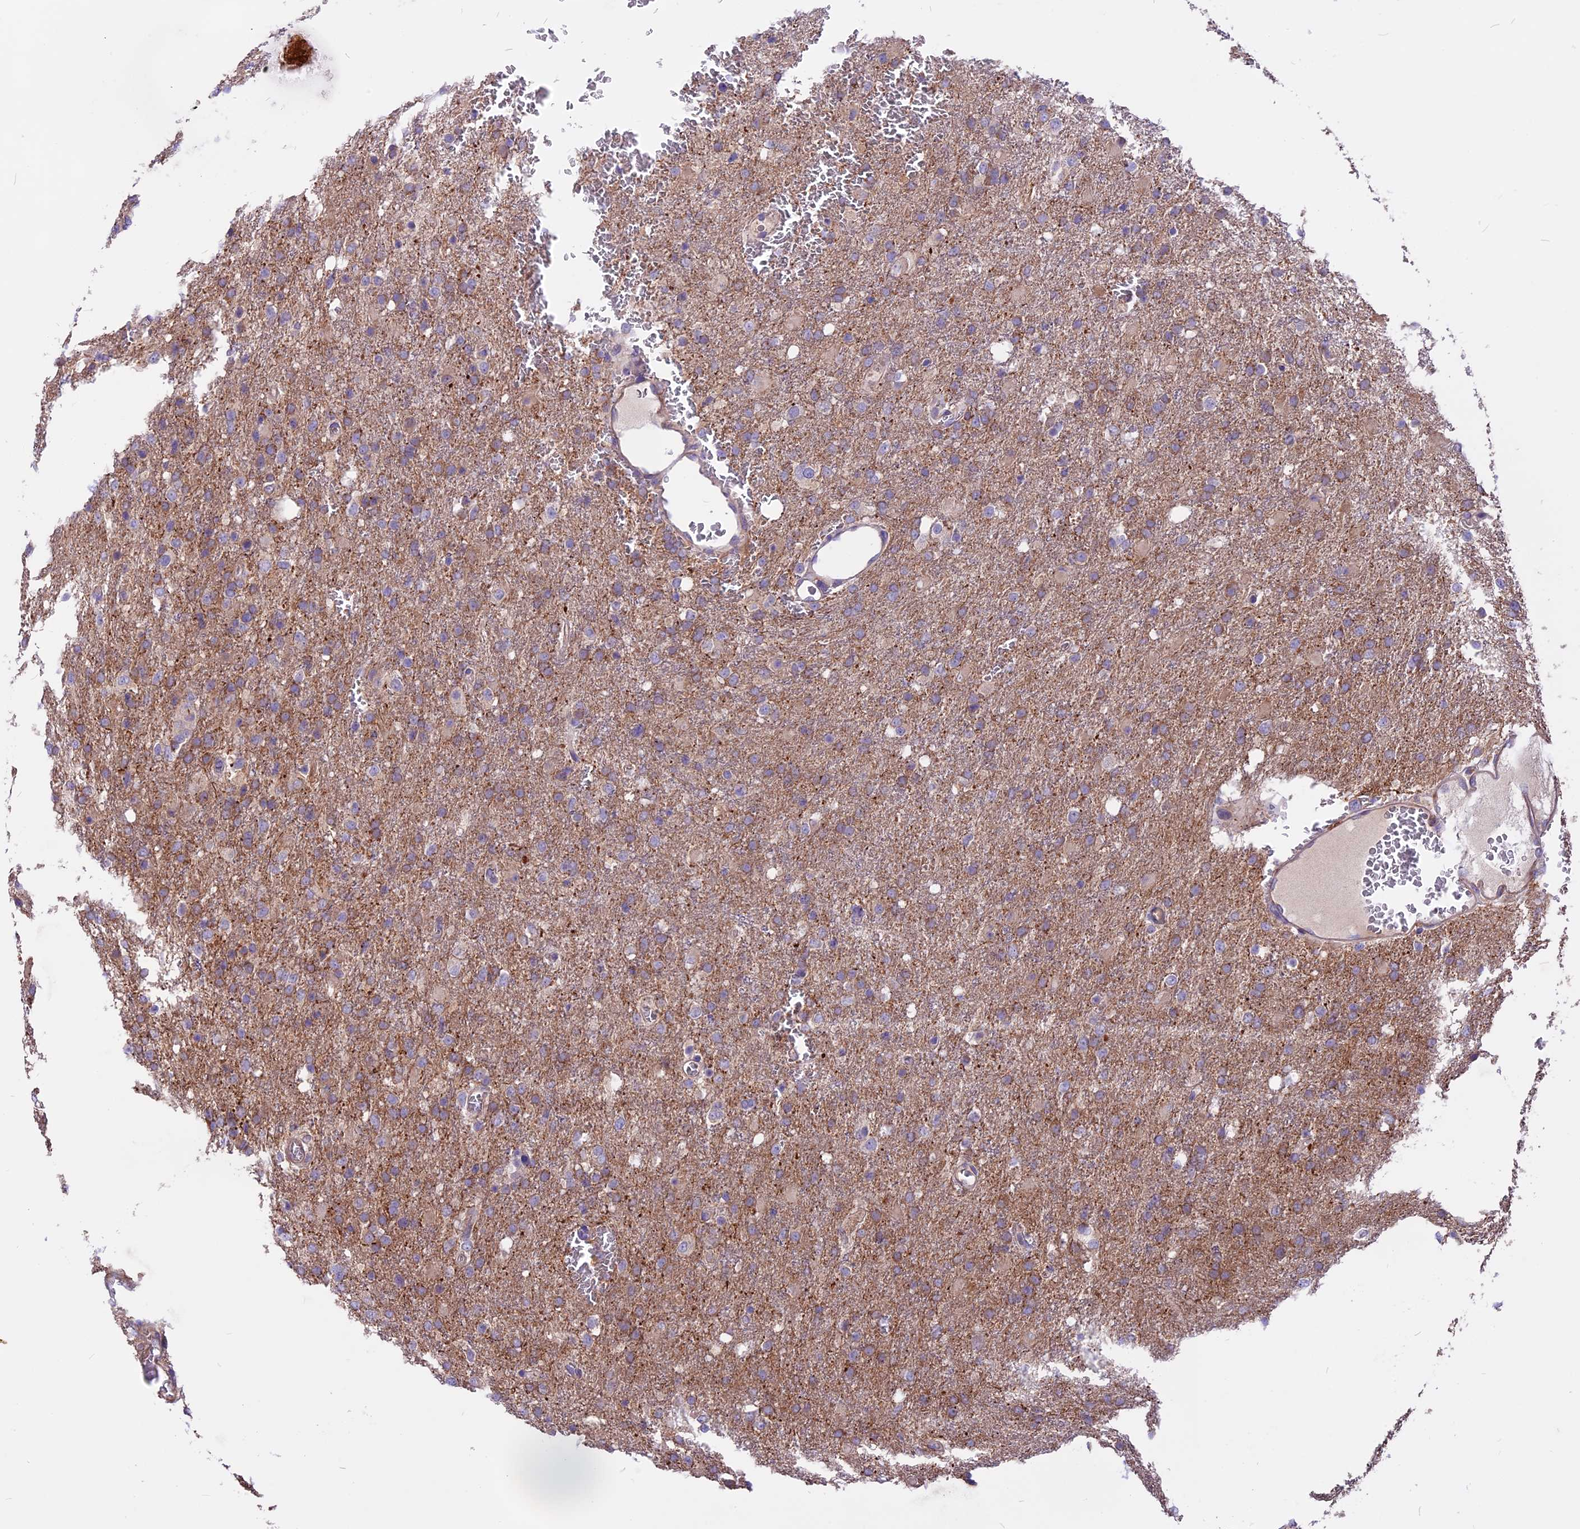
{"staining": {"intensity": "weak", "quantity": "<25%", "location": "cytoplasmic/membranous"}, "tissue": "glioma", "cell_type": "Tumor cells", "image_type": "cancer", "snomed": [{"axis": "morphology", "description": "Glioma, malignant, High grade"}, {"axis": "topography", "description": "Brain"}], "caption": "Immunohistochemical staining of human glioma shows no significant staining in tumor cells.", "gene": "ANO3", "patient": {"sex": "female", "age": 74}}